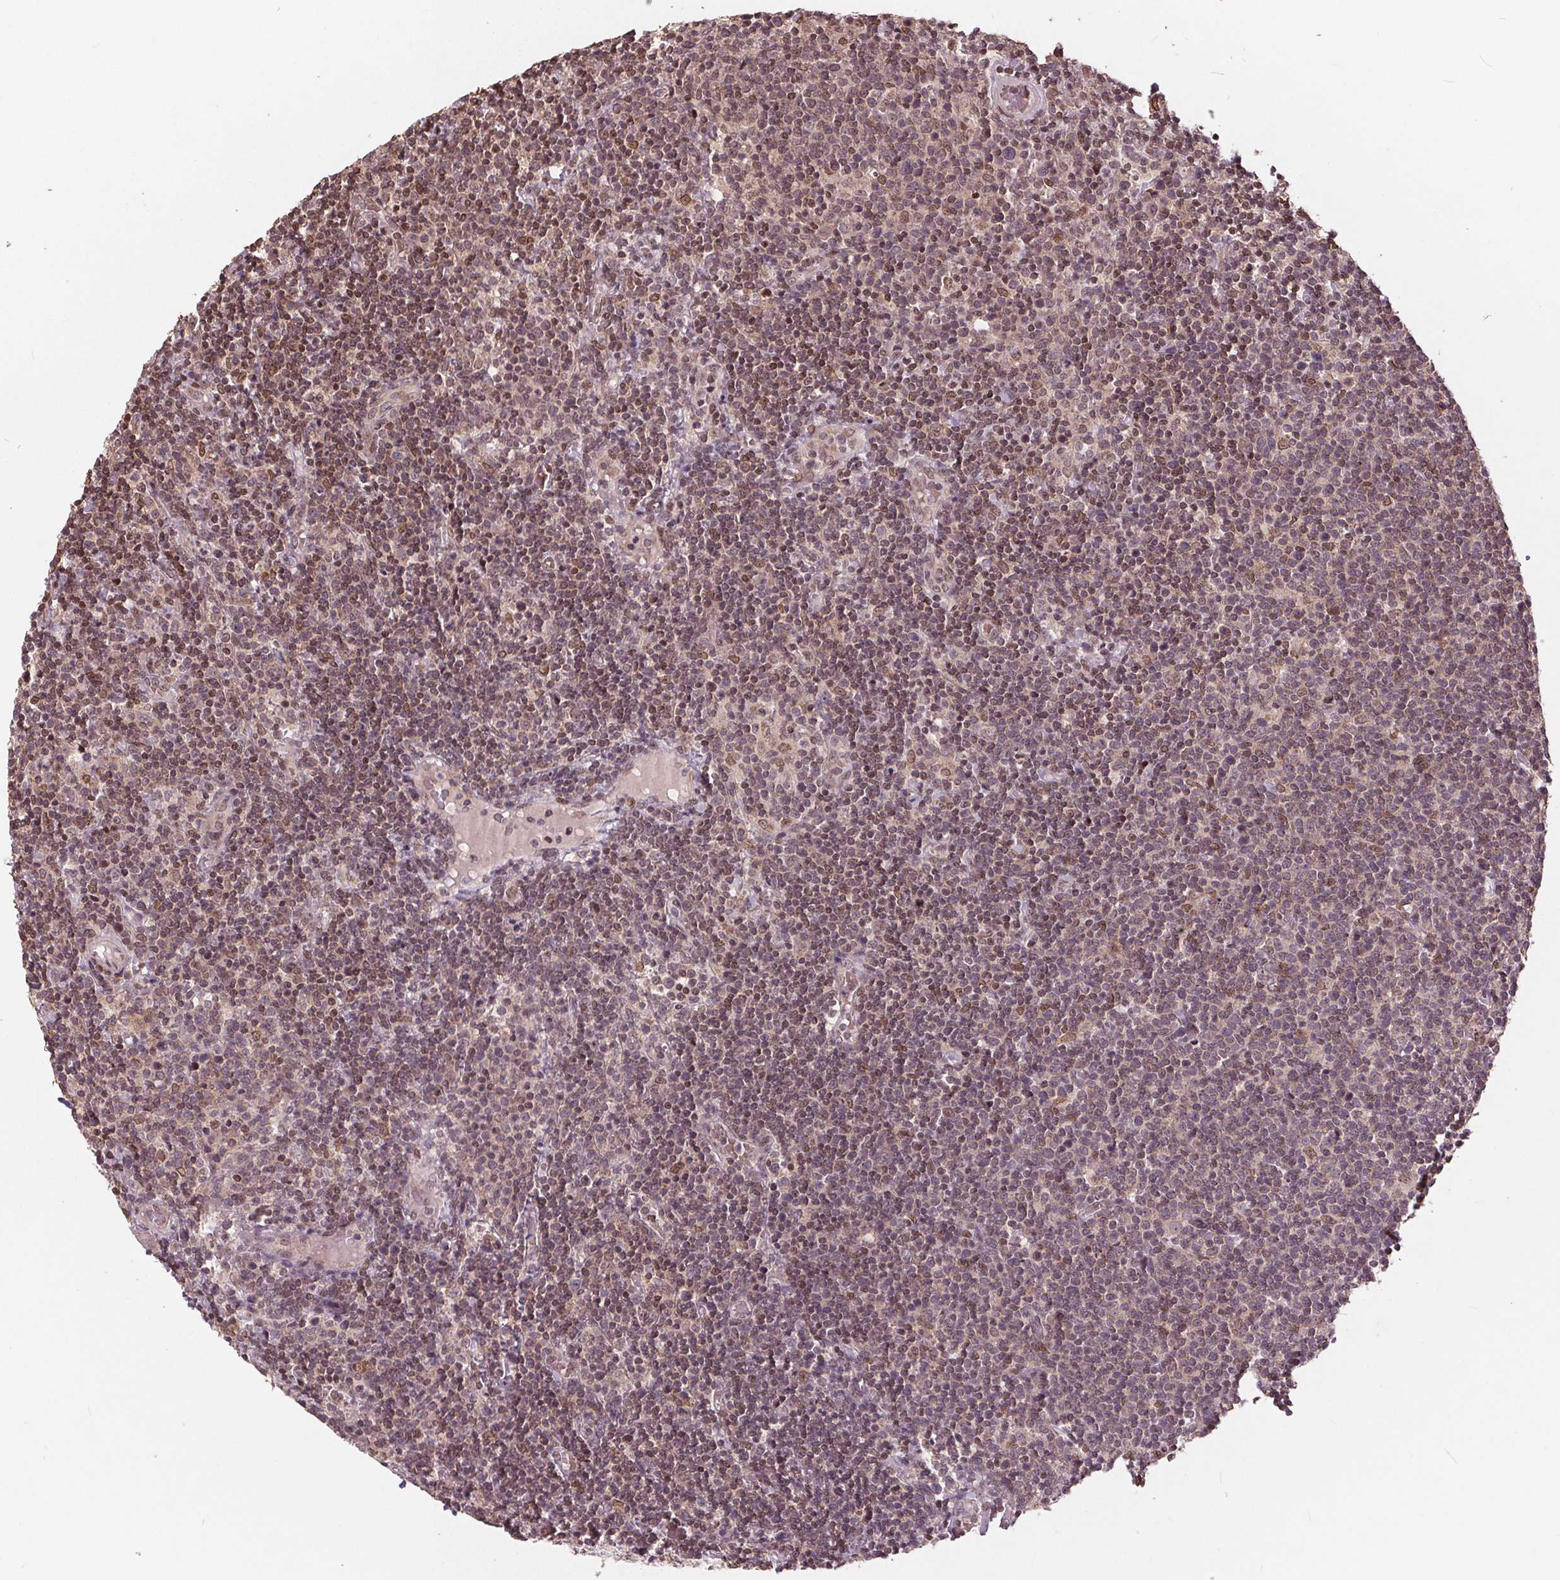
{"staining": {"intensity": "moderate", "quantity": "25%-75%", "location": "nuclear"}, "tissue": "lymphoma", "cell_type": "Tumor cells", "image_type": "cancer", "snomed": [{"axis": "morphology", "description": "Malignant lymphoma, non-Hodgkin's type, High grade"}, {"axis": "topography", "description": "Lymph node"}], "caption": "IHC of lymphoma shows medium levels of moderate nuclear expression in approximately 25%-75% of tumor cells.", "gene": "HIF1AN", "patient": {"sex": "male", "age": 61}}